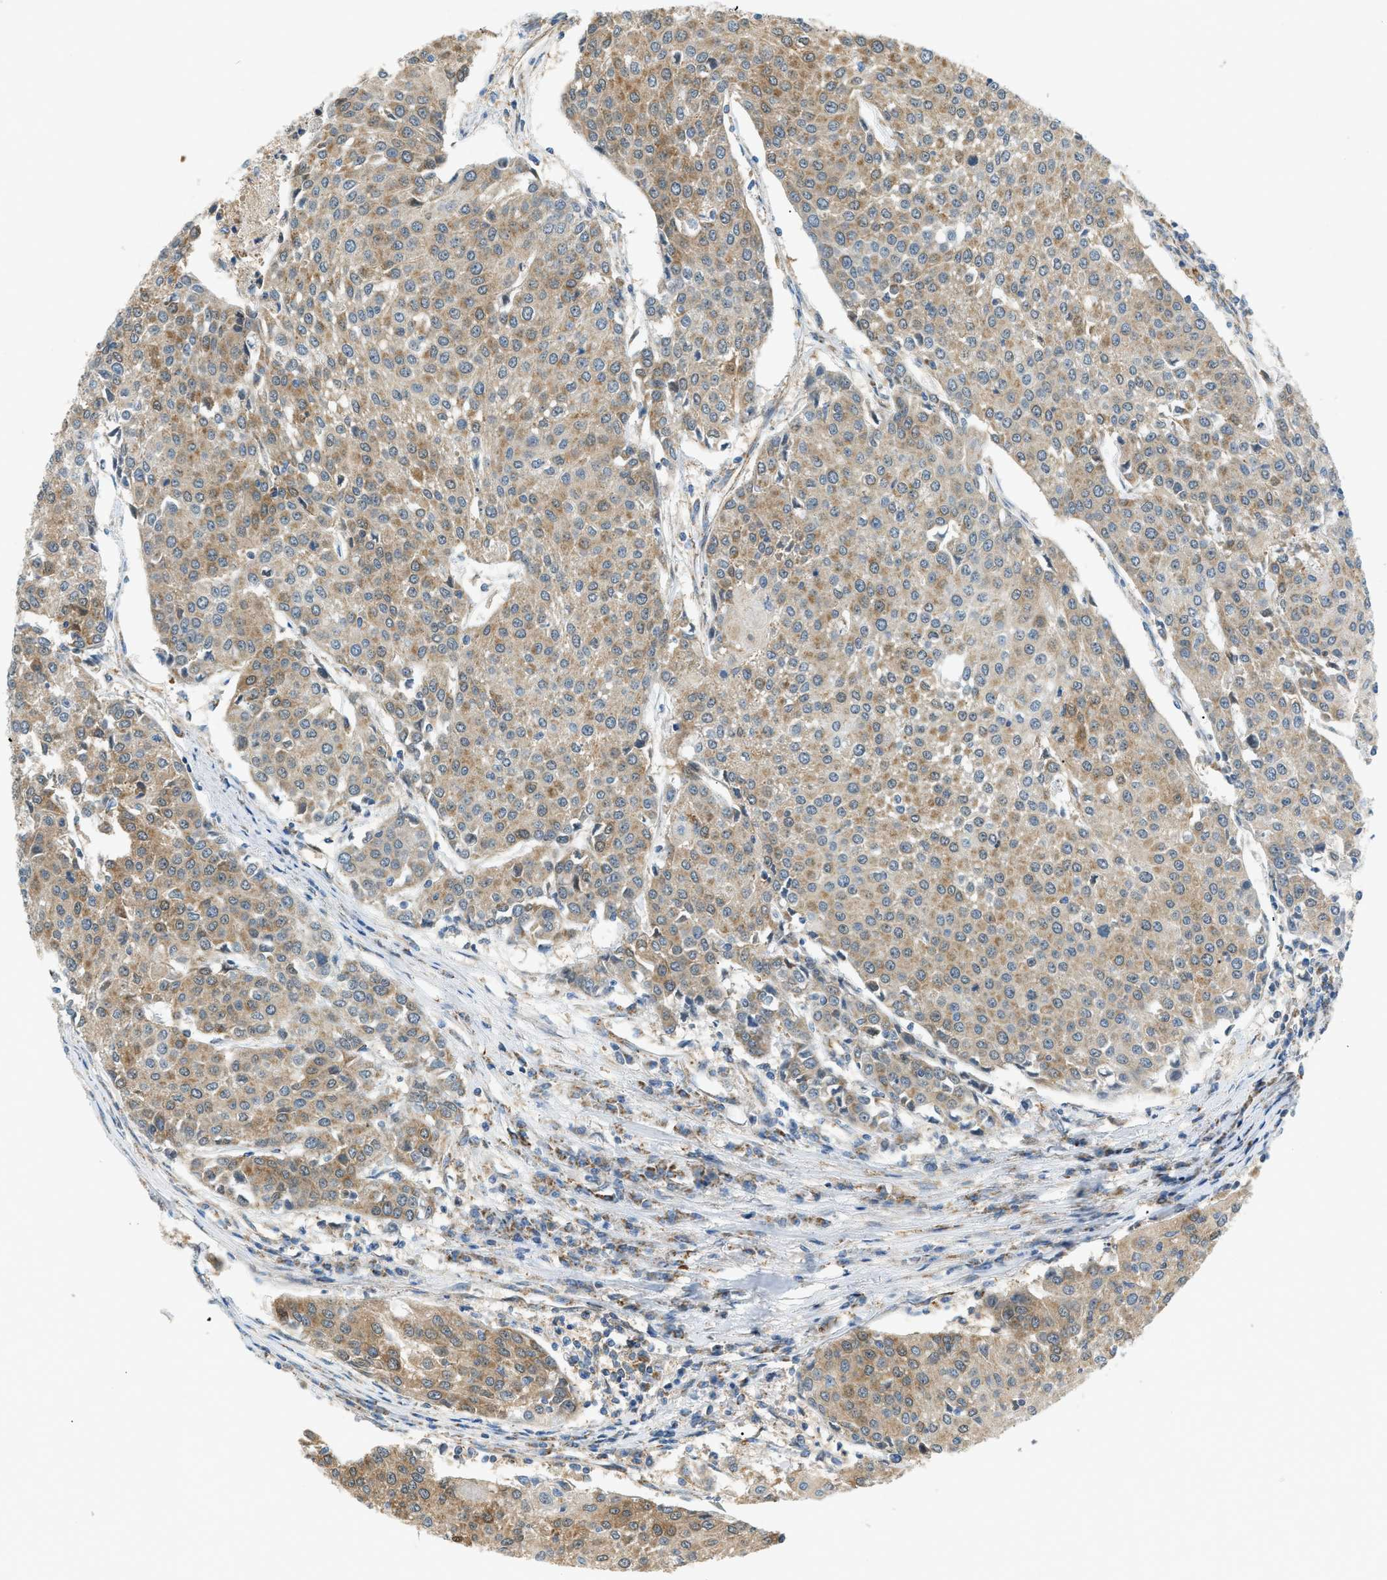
{"staining": {"intensity": "moderate", "quantity": ">75%", "location": "cytoplasmic/membranous,nuclear"}, "tissue": "urothelial cancer", "cell_type": "Tumor cells", "image_type": "cancer", "snomed": [{"axis": "morphology", "description": "Urothelial carcinoma, High grade"}, {"axis": "topography", "description": "Urinary bladder"}], "caption": "High-grade urothelial carcinoma stained for a protein shows moderate cytoplasmic/membranous and nuclear positivity in tumor cells.", "gene": "PIGG", "patient": {"sex": "female", "age": 85}}